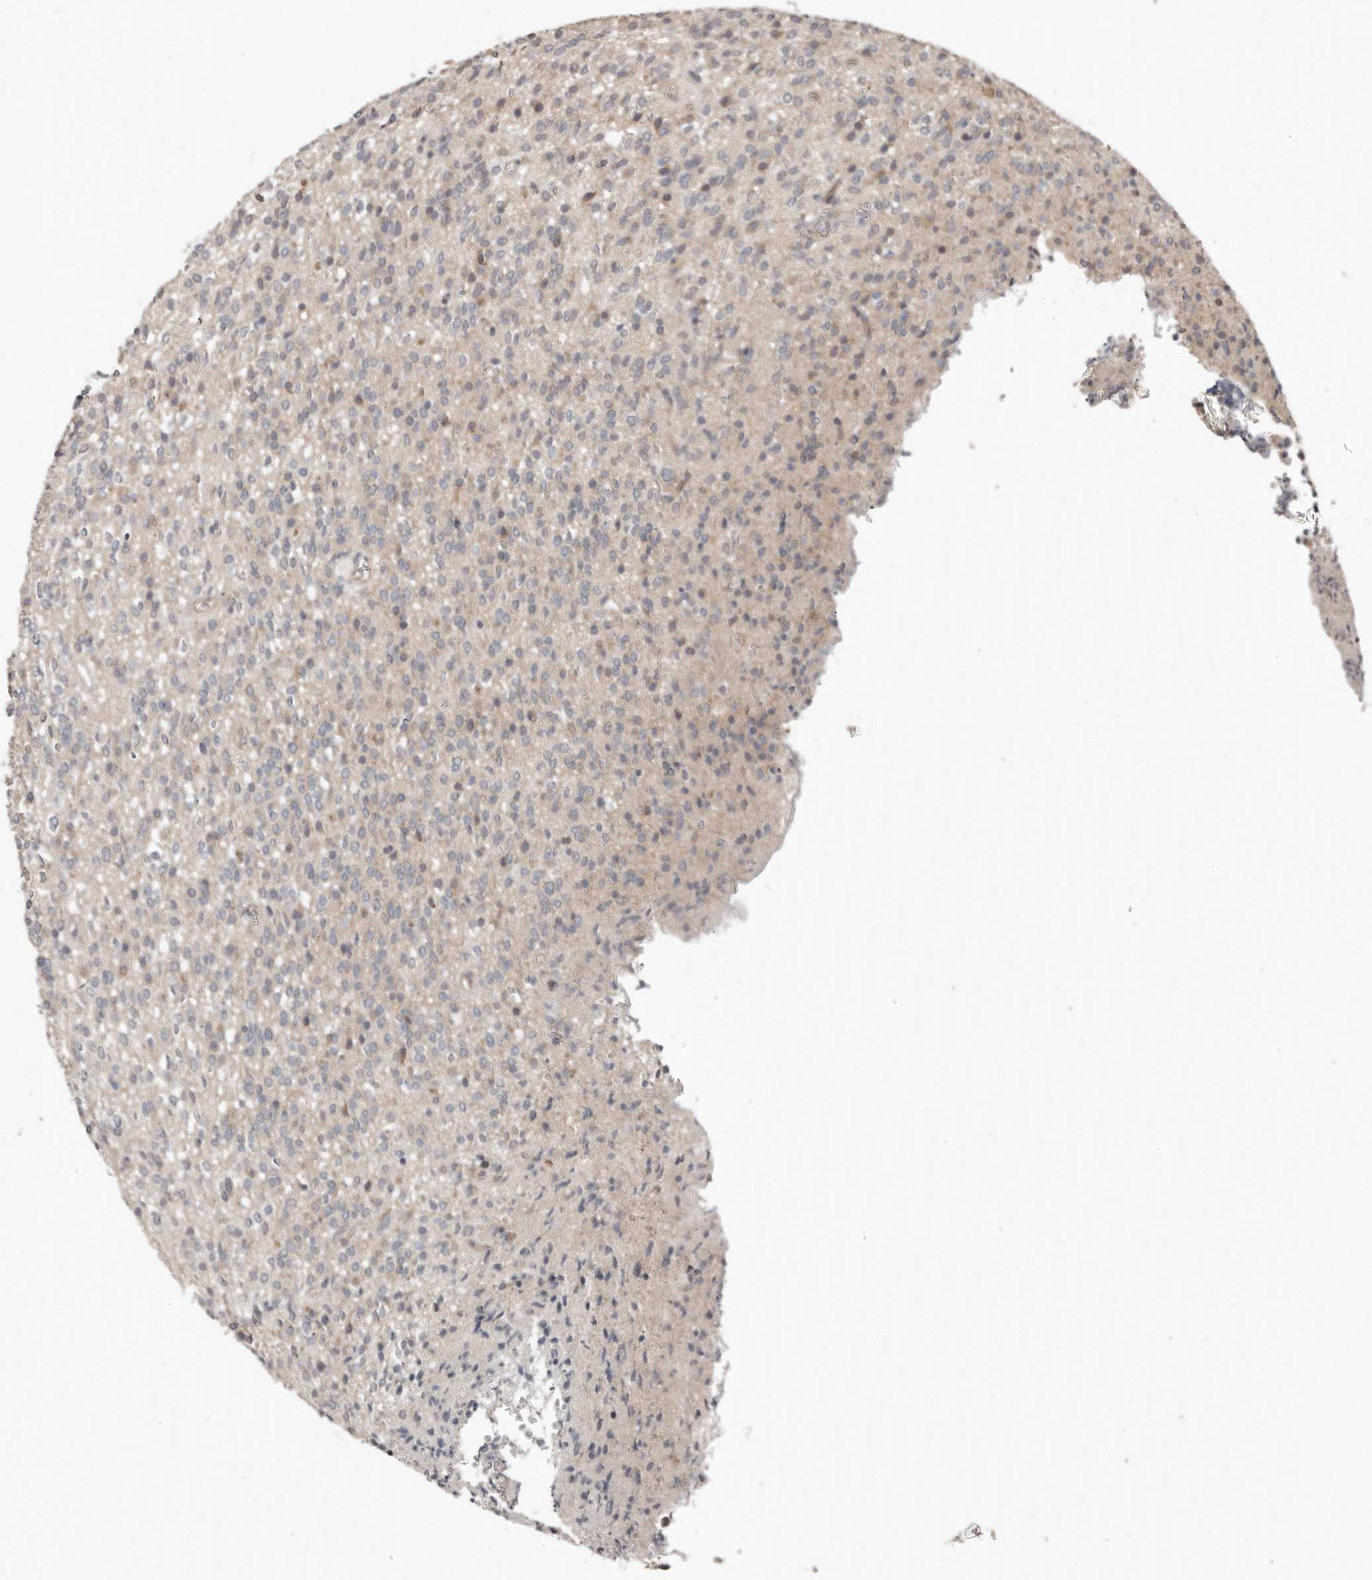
{"staining": {"intensity": "weak", "quantity": "<25%", "location": "cytoplasmic/membranous"}, "tissue": "glioma", "cell_type": "Tumor cells", "image_type": "cancer", "snomed": [{"axis": "morphology", "description": "Glioma, malignant, High grade"}, {"axis": "topography", "description": "Brain"}], "caption": "Glioma stained for a protein using immunohistochemistry (IHC) exhibits no positivity tumor cells.", "gene": "AKNAD1", "patient": {"sex": "male", "age": 34}}